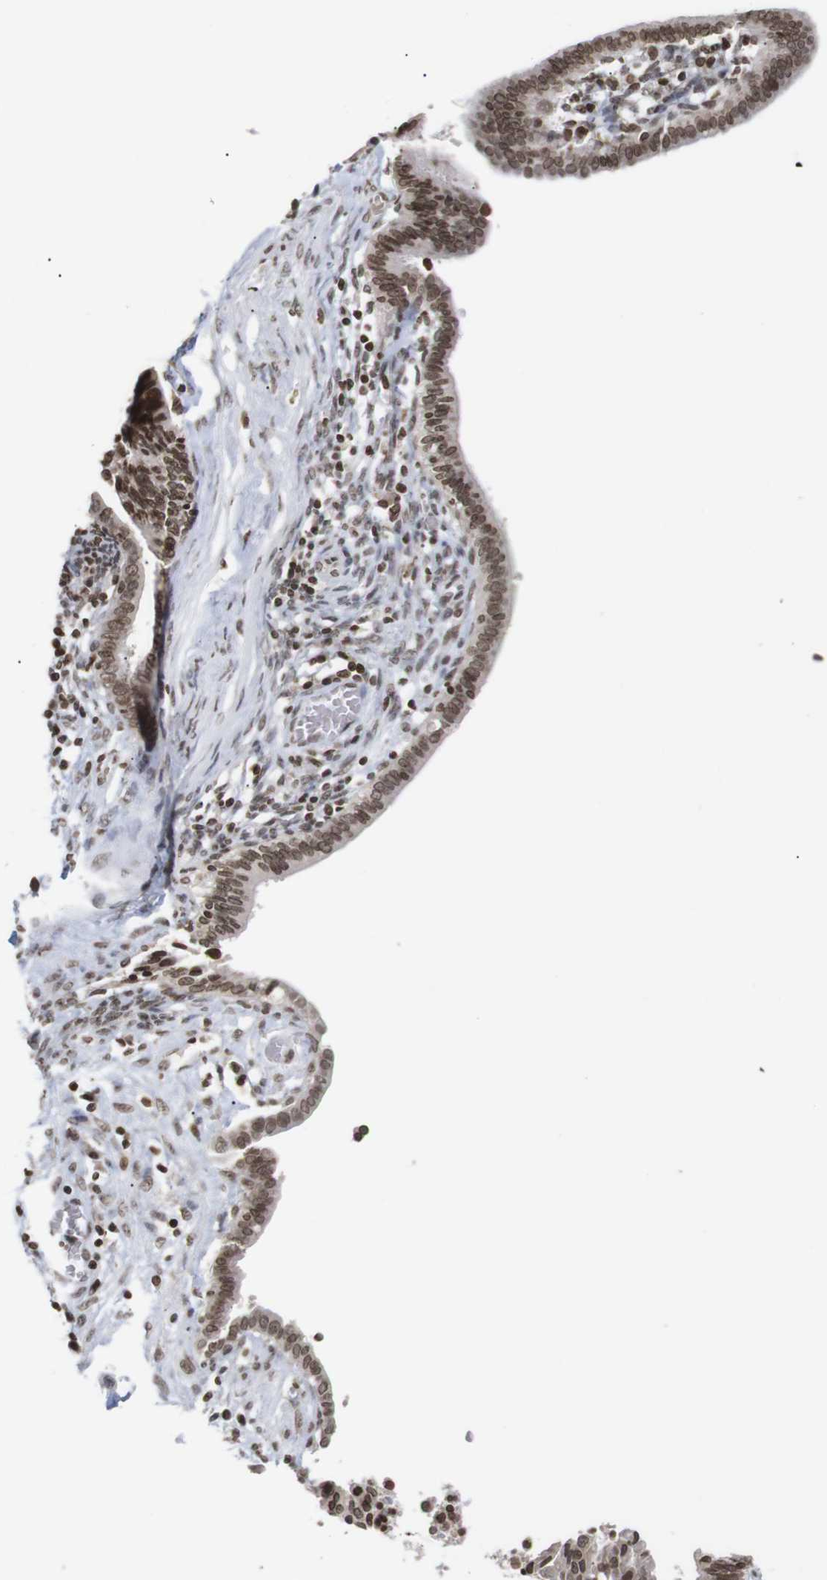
{"staining": {"intensity": "moderate", "quantity": ">75%", "location": "nuclear"}, "tissue": "cervical cancer", "cell_type": "Tumor cells", "image_type": "cancer", "snomed": [{"axis": "morphology", "description": "Adenocarcinoma, NOS"}, {"axis": "topography", "description": "Cervix"}], "caption": "Human cervical cancer stained for a protein (brown) exhibits moderate nuclear positive positivity in approximately >75% of tumor cells.", "gene": "ETV5", "patient": {"sex": "female", "age": 44}}